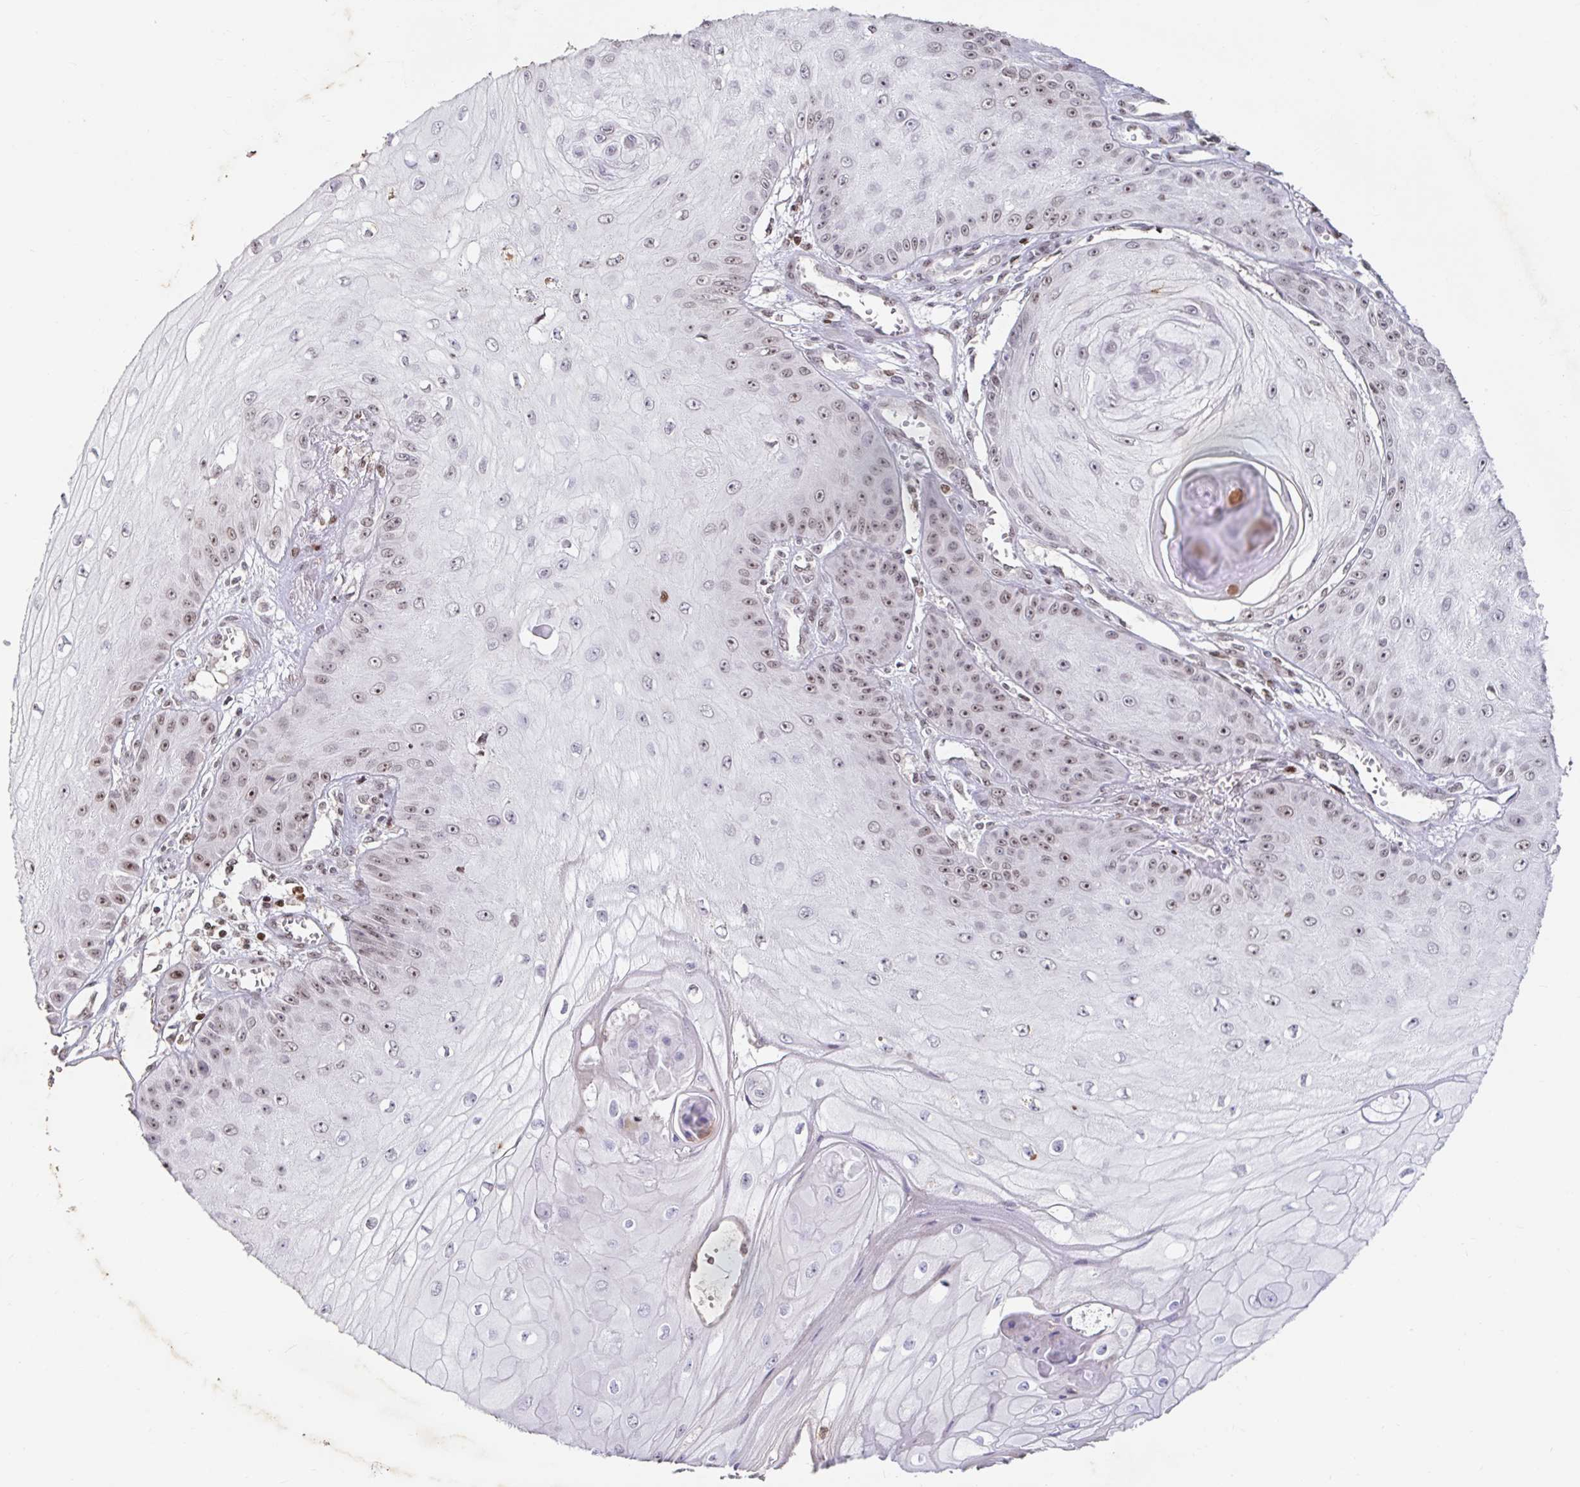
{"staining": {"intensity": "moderate", "quantity": "25%-75%", "location": "nuclear"}, "tissue": "skin cancer", "cell_type": "Tumor cells", "image_type": "cancer", "snomed": [{"axis": "morphology", "description": "Squamous cell carcinoma, NOS"}, {"axis": "topography", "description": "Skin"}], "caption": "Protein expression analysis of skin cancer (squamous cell carcinoma) shows moderate nuclear positivity in about 25%-75% of tumor cells.", "gene": "C19orf53", "patient": {"sex": "male", "age": 70}}